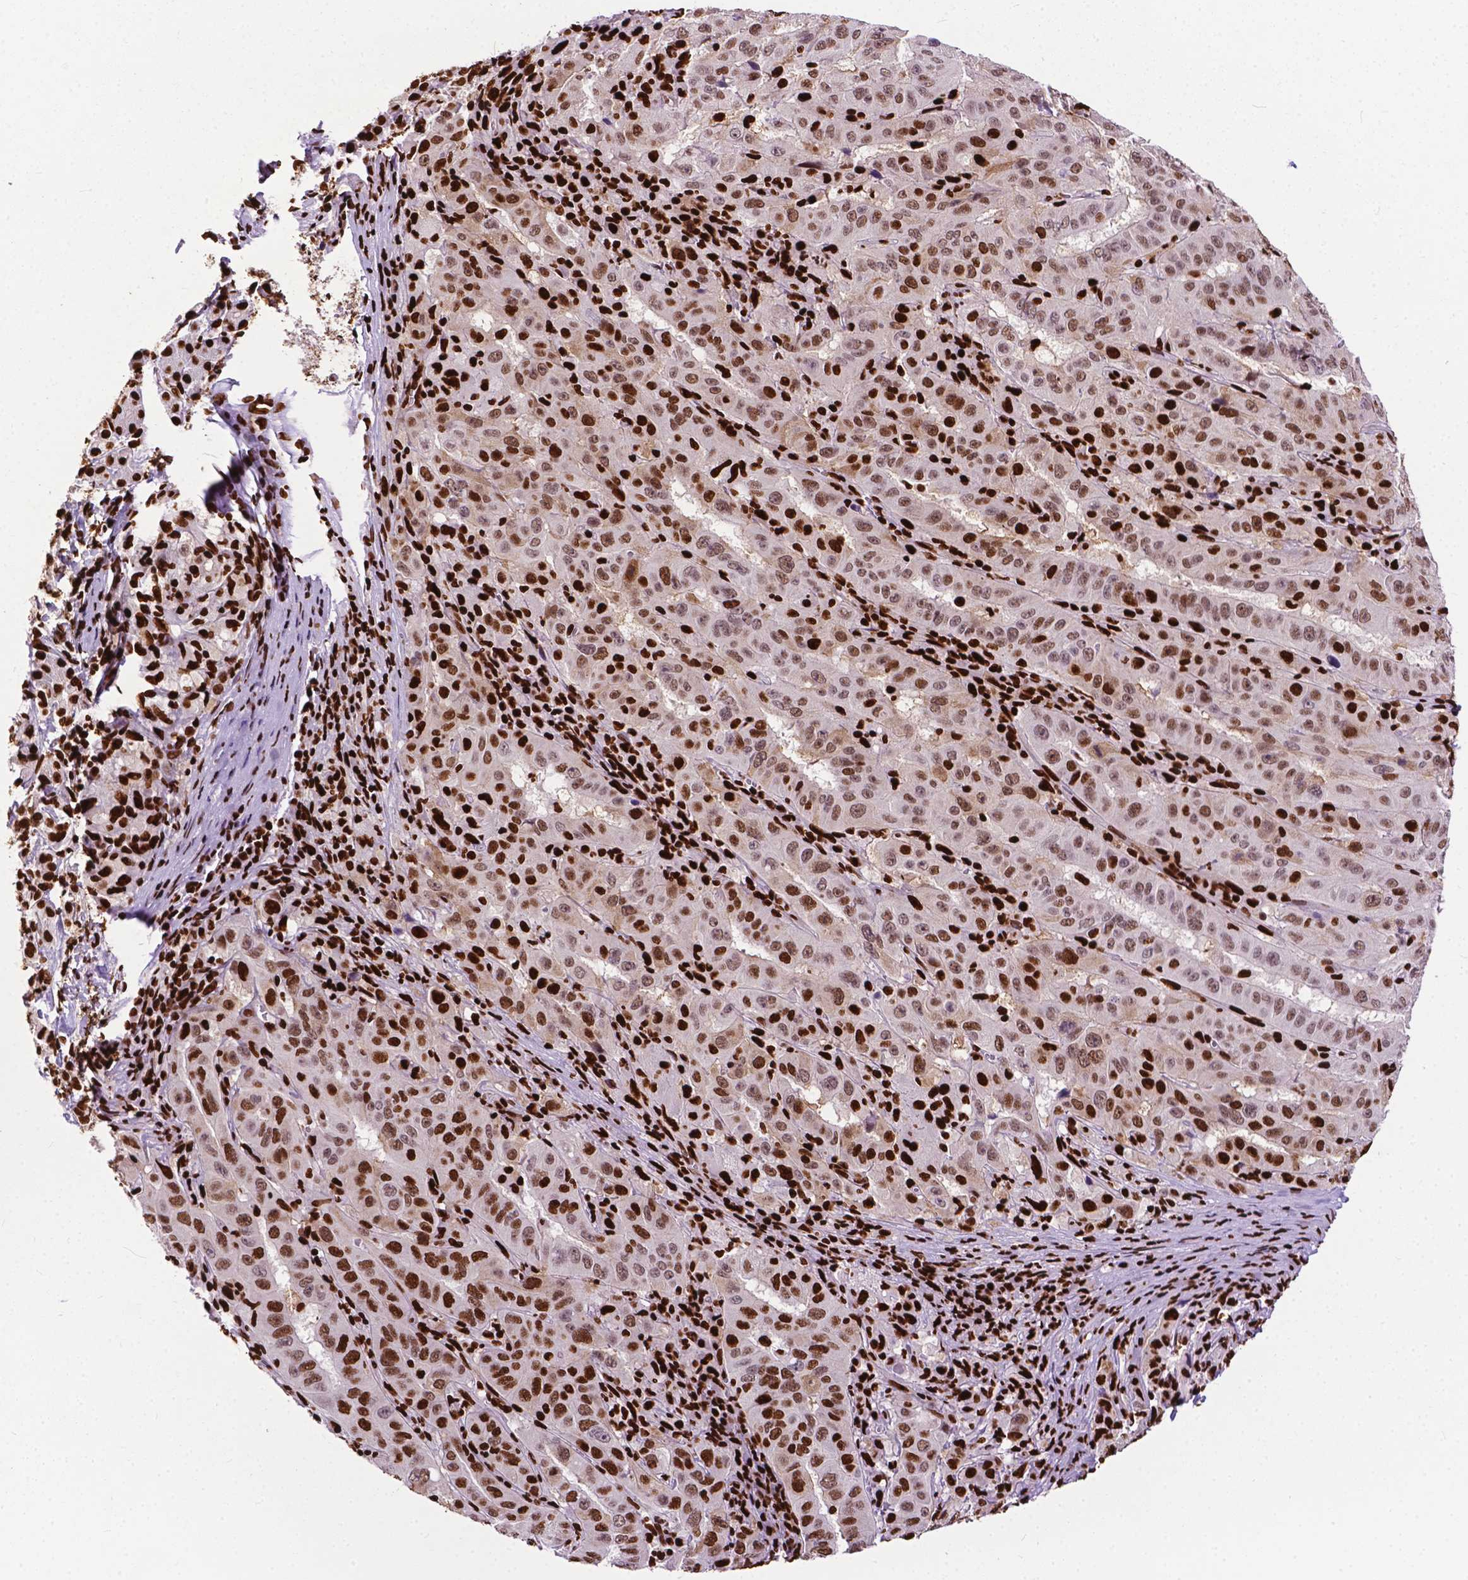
{"staining": {"intensity": "moderate", "quantity": ">75%", "location": "nuclear"}, "tissue": "pancreatic cancer", "cell_type": "Tumor cells", "image_type": "cancer", "snomed": [{"axis": "morphology", "description": "Adenocarcinoma, NOS"}, {"axis": "topography", "description": "Pancreas"}], "caption": "Immunohistochemical staining of human pancreatic cancer (adenocarcinoma) reveals moderate nuclear protein expression in about >75% of tumor cells.", "gene": "SMIM5", "patient": {"sex": "male", "age": 63}}